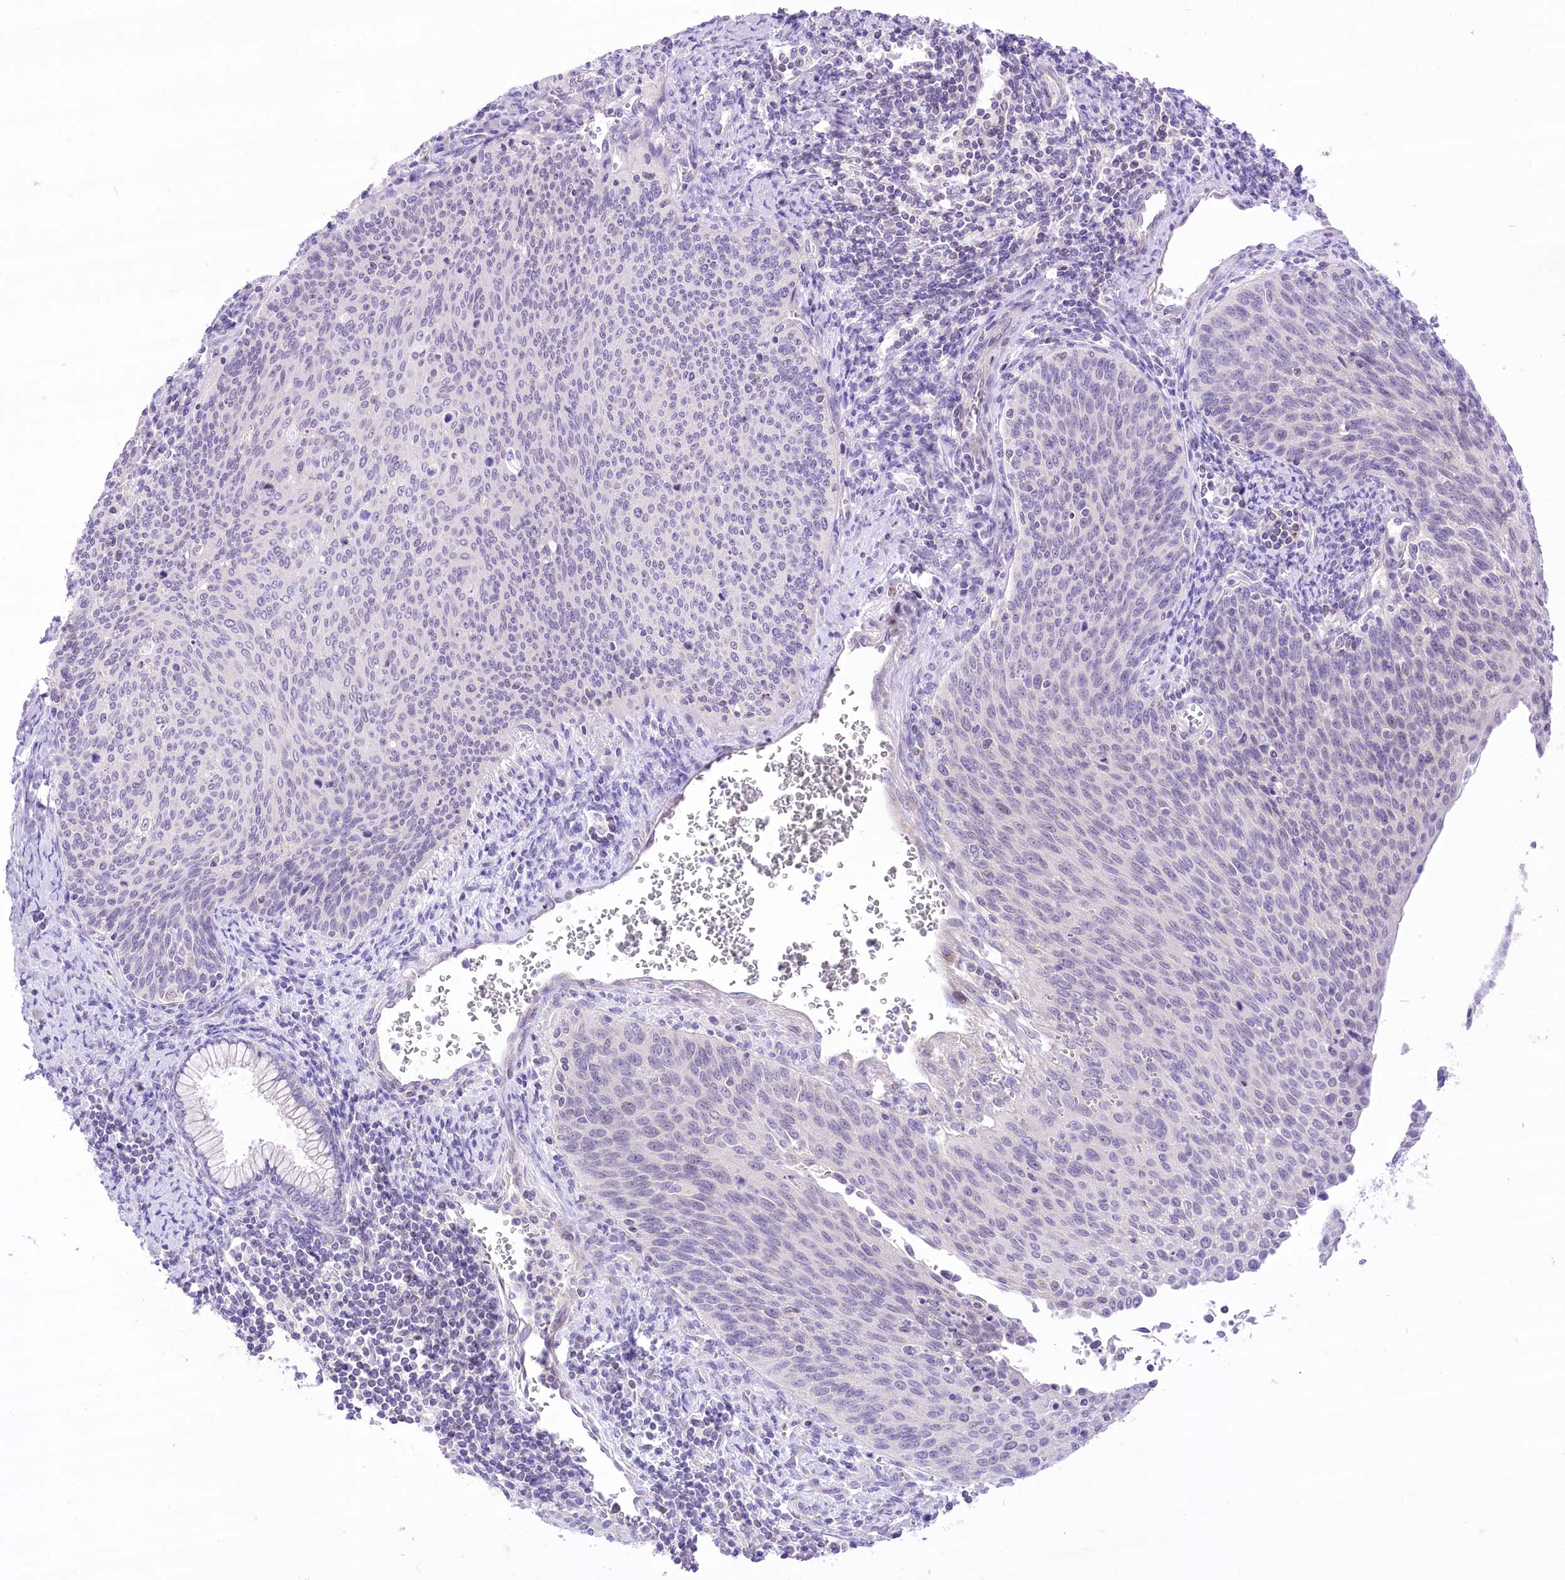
{"staining": {"intensity": "negative", "quantity": "none", "location": "none"}, "tissue": "cervical cancer", "cell_type": "Tumor cells", "image_type": "cancer", "snomed": [{"axis": "morphology", "description": "Squamous cell carcinoma, NOS"}, {"axis": "topography", "description": "Cervix"}], "caption": "A photomicrograph of human squamous cell carcinoma (cervical) is negative for staining in tumor cells.", "gene": "HELT", "patient": {"sex": "female", "age": 55}}